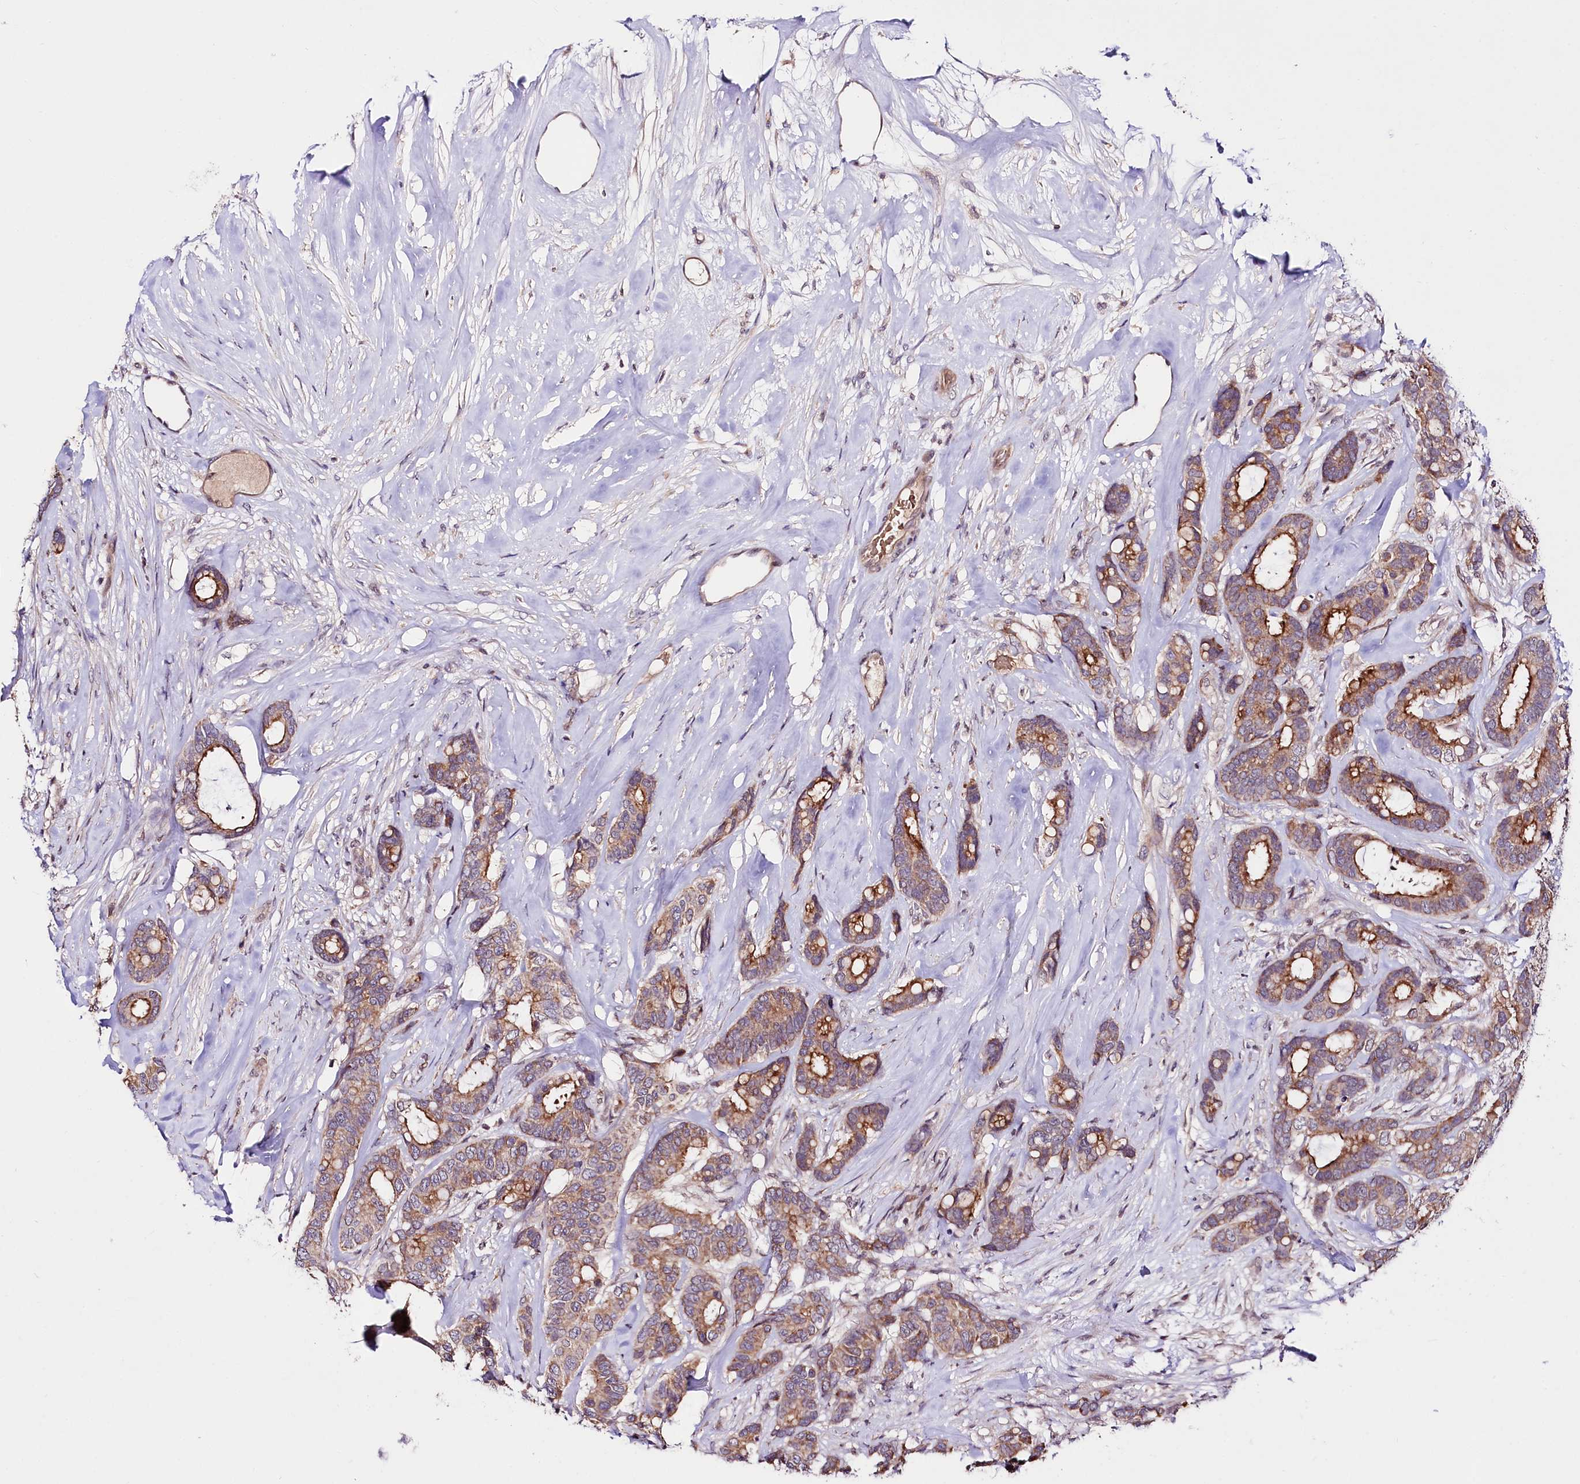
{"staining": {"intensity": "moderate", "quantity": ">75%", "location": "cytoplasmic/membranous"}, "tissue": "breast cancer", "cell_type": "Tumor cells", "image_type": "cancer", "snomed": [{"axis": "morphology", "description": "Duct carcinoma"}, {"axis": "topography", "description": "Breast"}], "caption": "Protein positivity by IHC demonstrates moderate cytoplasmic/membranous expression in about >75% of tumor cells in breast cancer.", "gene": "TAFAZZIN", "patient": {"sex": "female", "age": 87}}